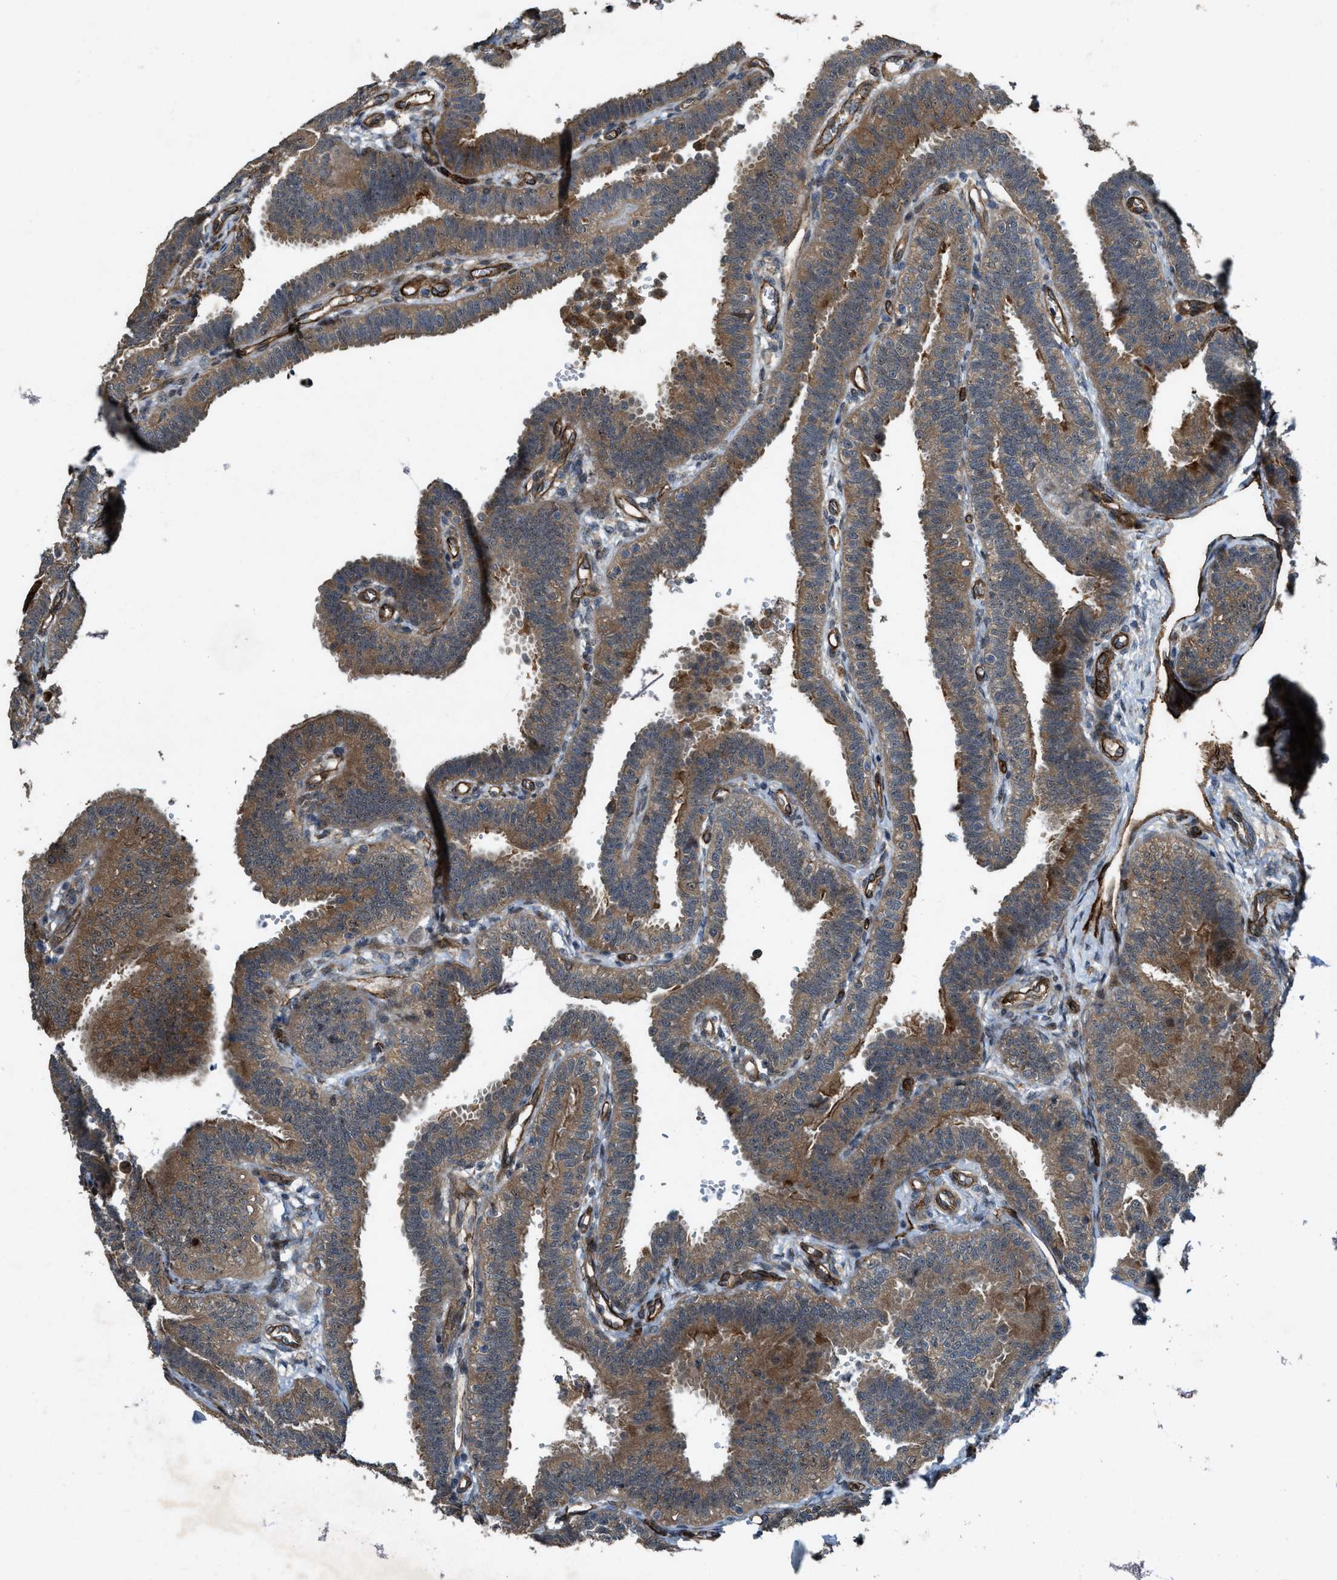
{"staining": {"intensity": "moderate", "quantity": ">75%", "location": "cytoplasmic/membranous"}, "tissue": "fallopian tube", "cell_type": "Glandular cells", "image_type": "normal", "snomed": [{"axis": "morphology", "description": "Normal tissue, NOS"}, {"axis": "topography", "description": "Fallopian tube"}, {"axis": "topography", "description": "Placenta"}], "caption": "The immunohistochemical stain highlights moderate cytoplasmic/membranous positivity in glandular cells of normal fallopian tube.", "gene": "LRRC72", "patient": {"sex": "female", "age": 34}}